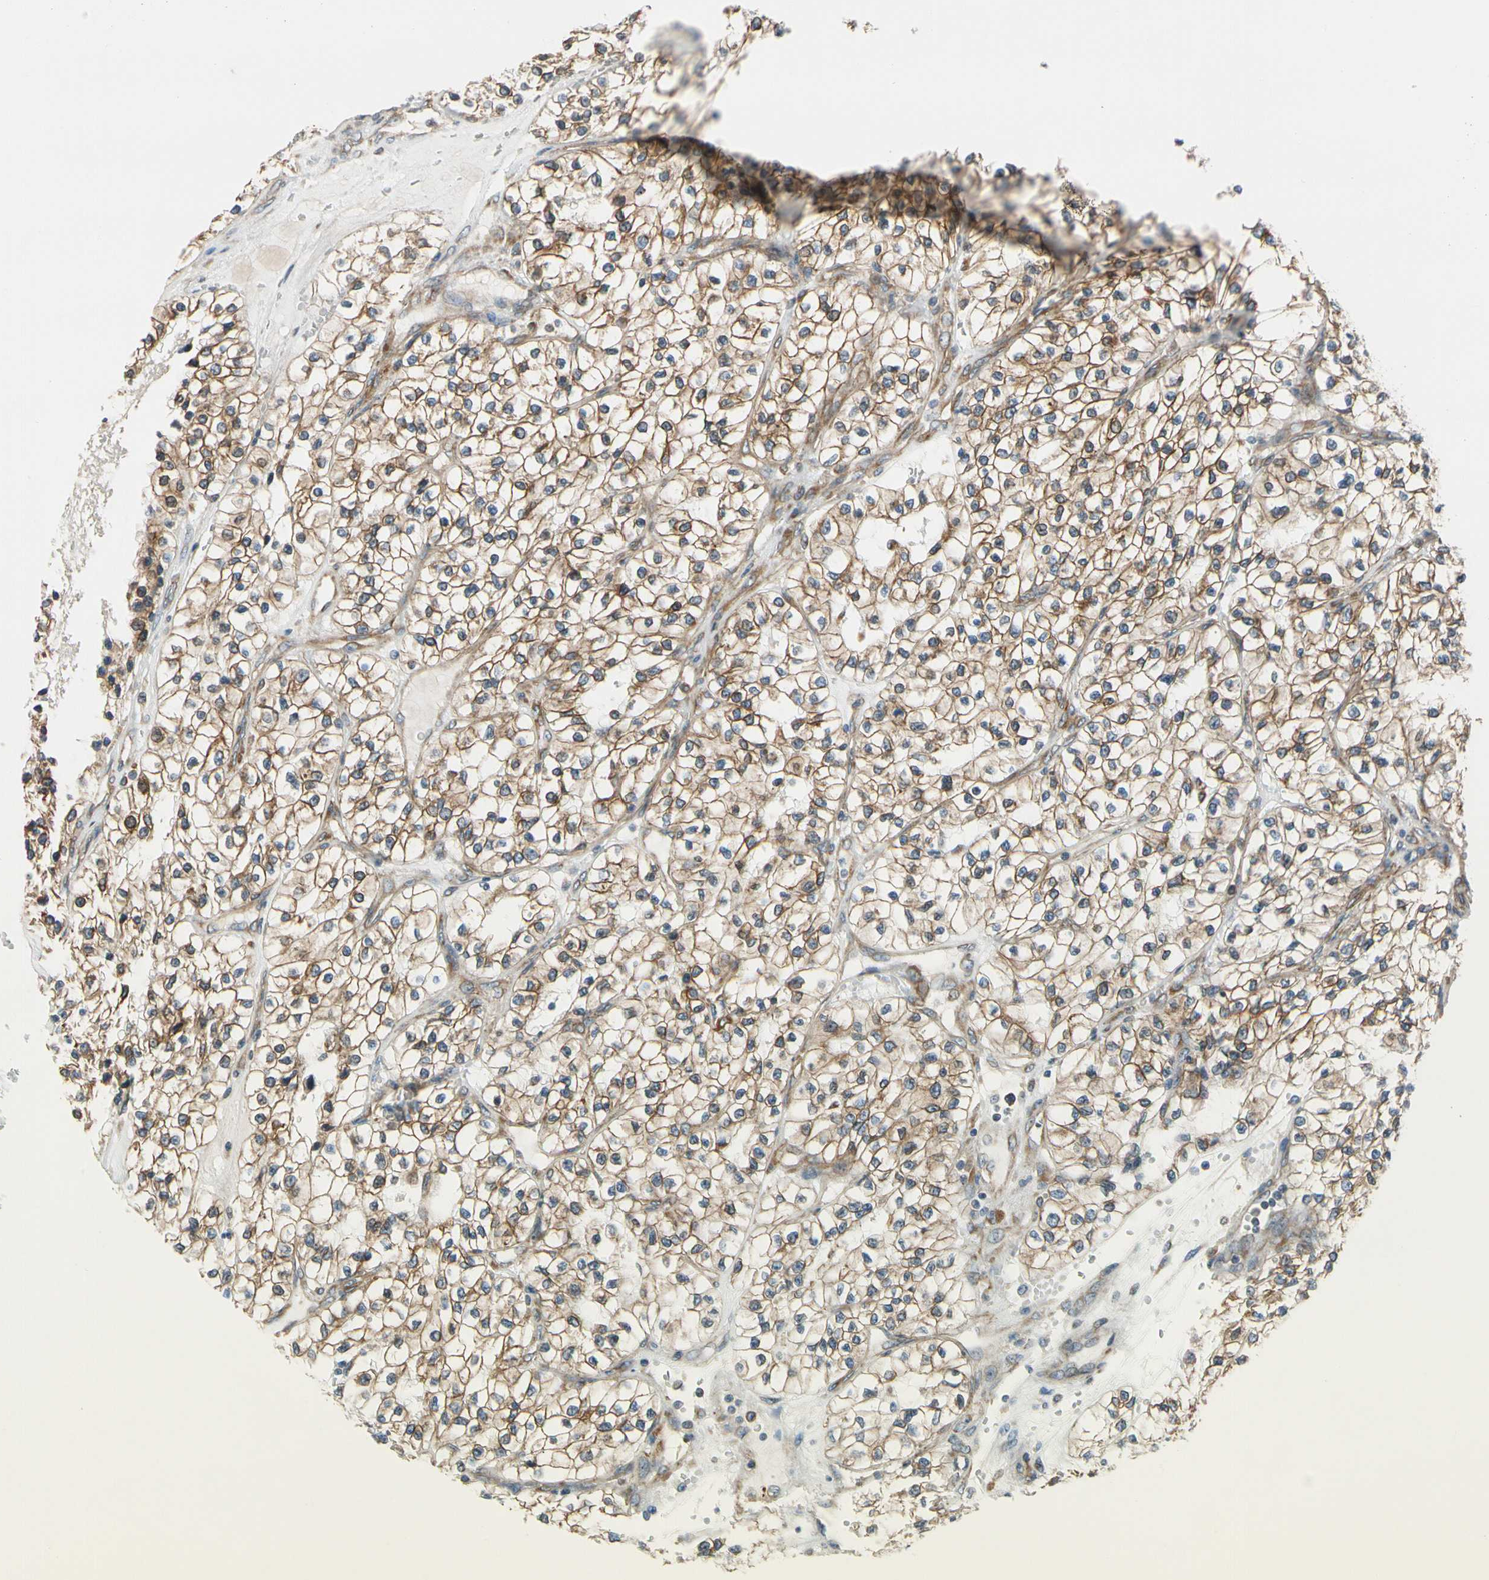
{"staining": {"intensity": "strong", "quantity": ">75%", "location": "cytoplasmic/membranous"}, "tissue": "renal cancer", "cell_type": "Tumor cells", "image_type": "cancer", "snomed": [{"axis": "morphology", "description": "Adenocarcinoma, NOS"}, {"axis": "topography", "description": "Kidney"}], "caption": "A high amount of strong cytoplasmic/membranous expression is identified in about >75% of tumor cells in renal cancer (adenocarcinoma) tissue.", "gene": "CLCC1", "patient": {"sex": "female", "age": 57}}